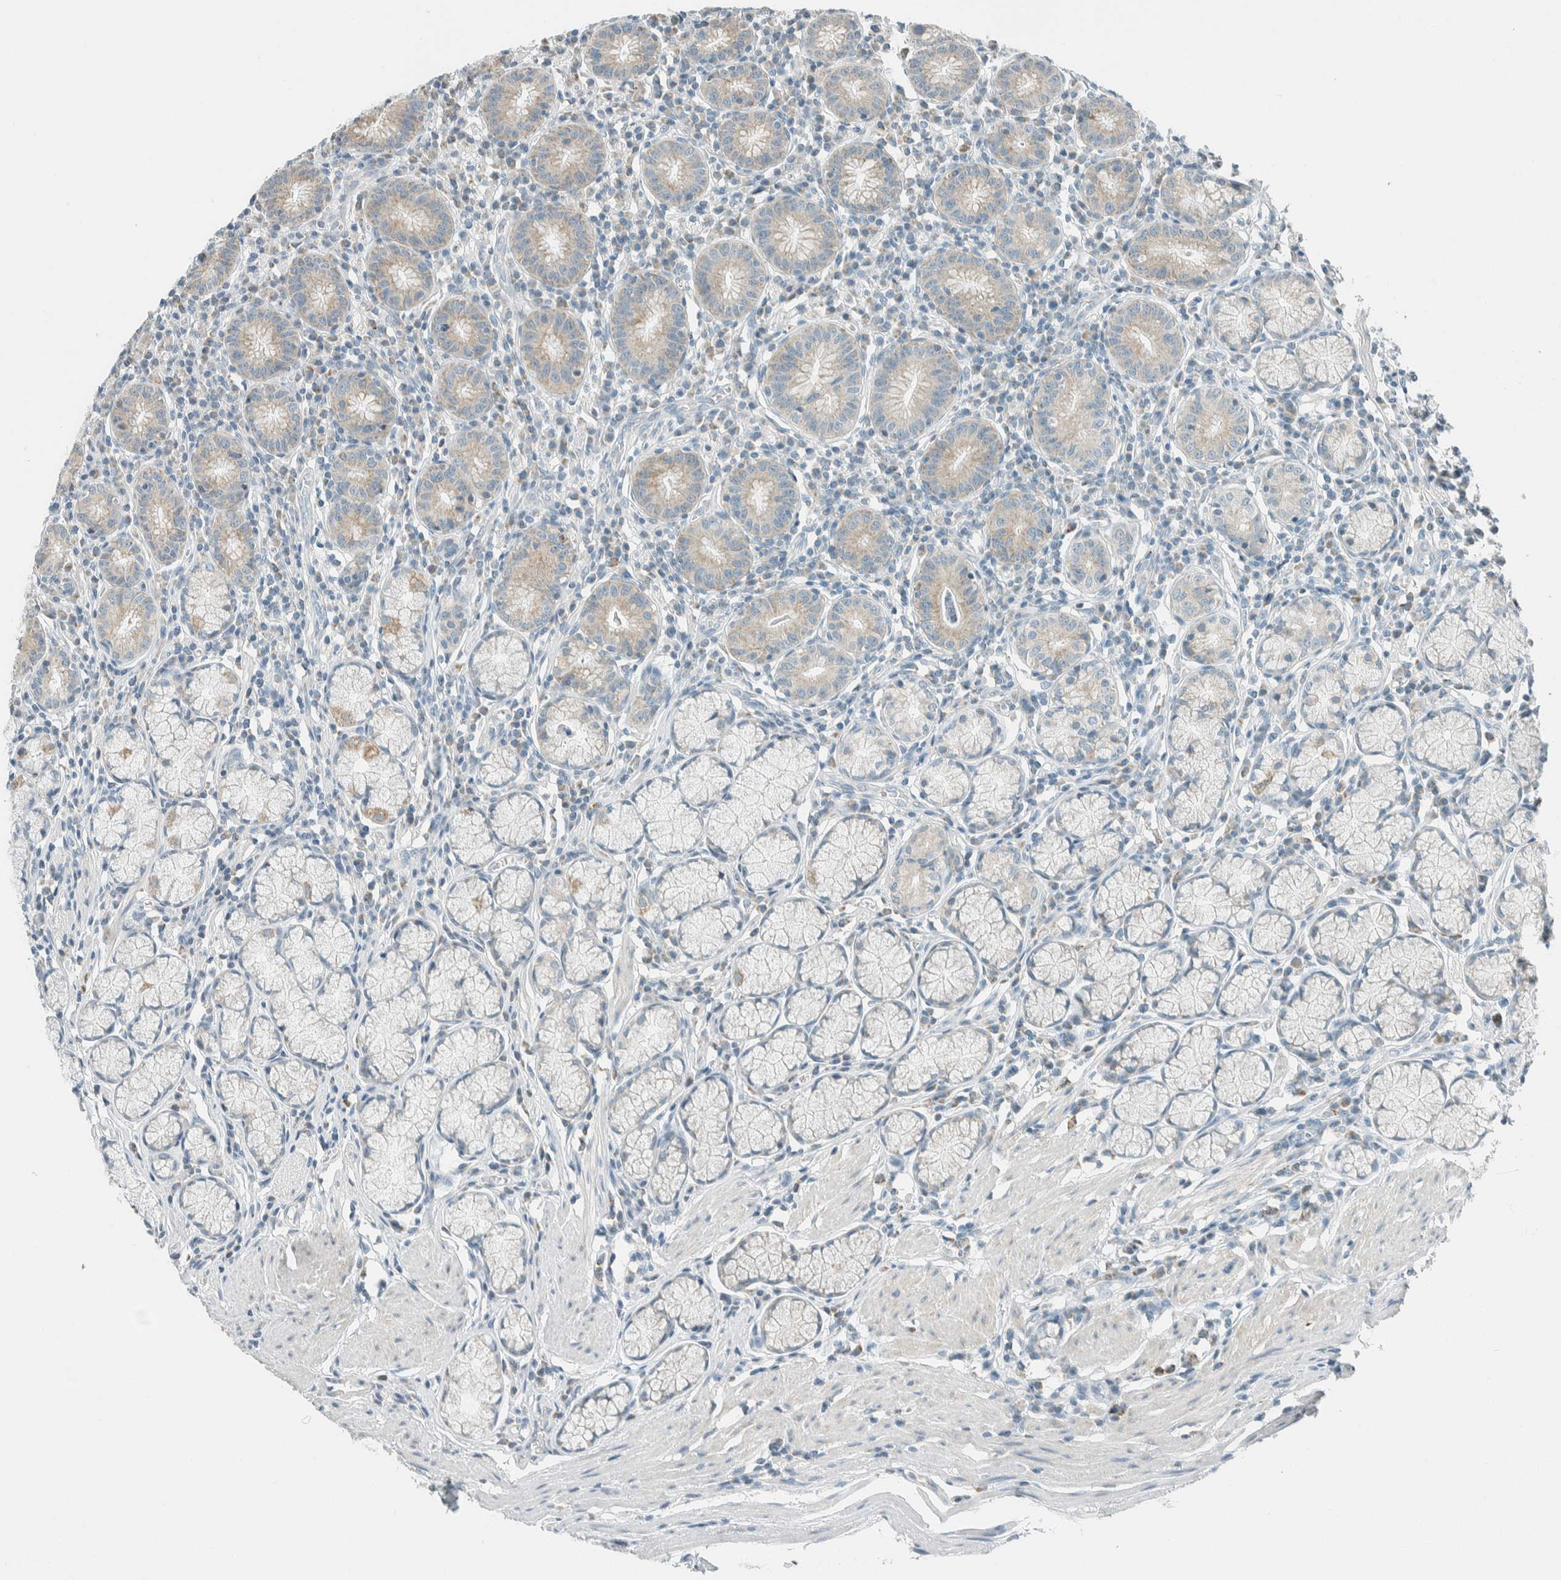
{"staining": {"intensity": "moderate", "quantity": "25%-75%", "location": "cytoplasmic/membranous"}, "tissue": "stomach", "cell_type": "Glandular cells", "image_type": "normal", "snomed": [{"axis": "morphology", "description": "Normal tissue, NOS"}, {"axis": "topography", "description": "Stomach"}], "caption": "Stomach stained for a protein (brown) shows moderate cytoplasmic/membranous positive expression in approximately 25%-75% of glandular cells.", "gene": "AARSD1", "patient": {"sex": "male", "age": 55}}